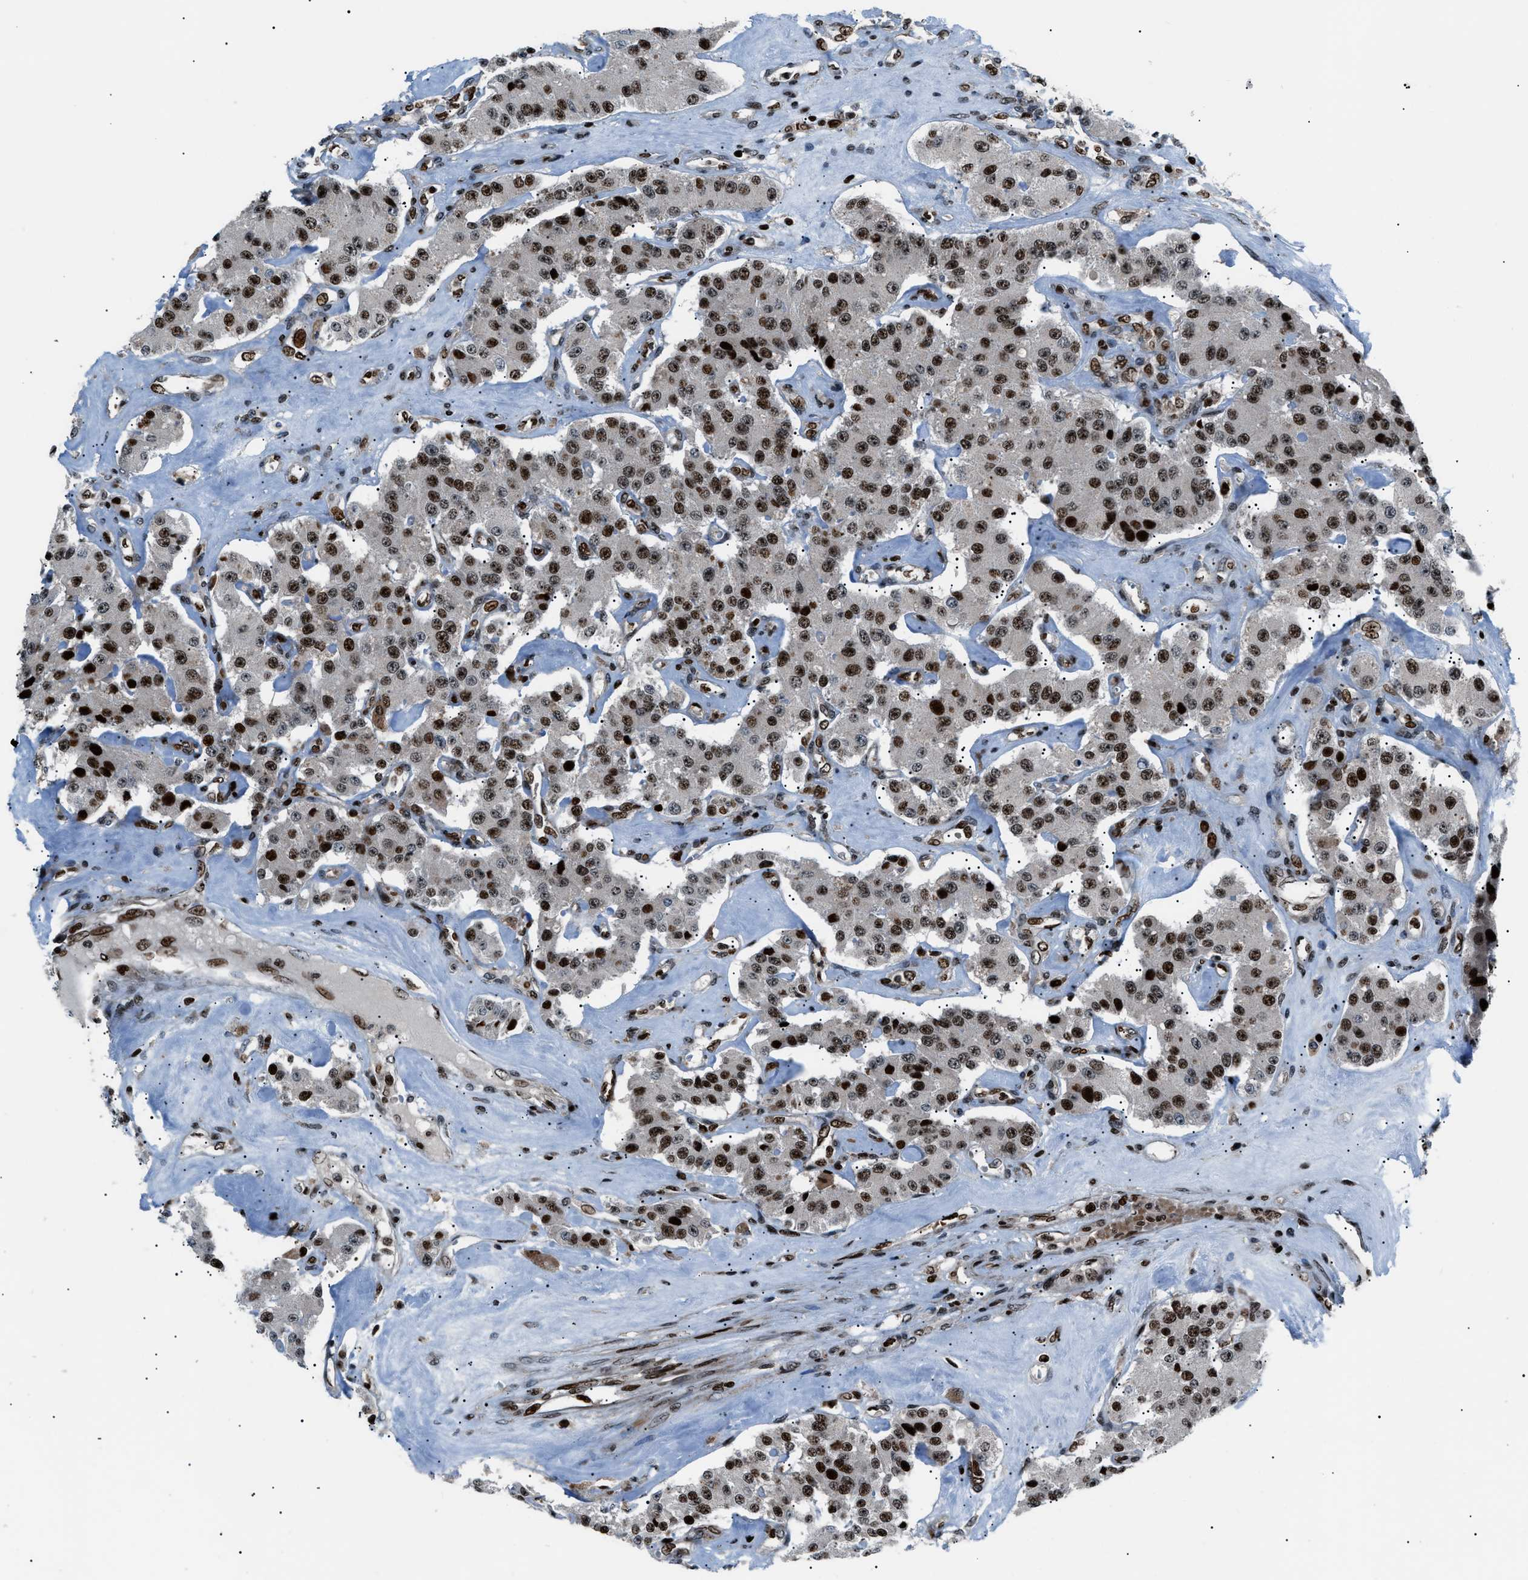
{"staining": {"intensity": "moderate", "quantity": ">75%", "location": "nuclear"}, "tissue": "carcinoid", "cell_type": "Tumor cells", "image_type": "cancer", "snomed": [{"axis": "morphology", "description": "Carcinoid, malignant, NOS"}, {"axis": "topography", "description": "Pancreas"}], "caption": "Human carcinoid stained with a protein marker demonstrates moderate staining in tumor cells.", "gene": "PRKX", "patient": {"sex": "male", "age": 41}}